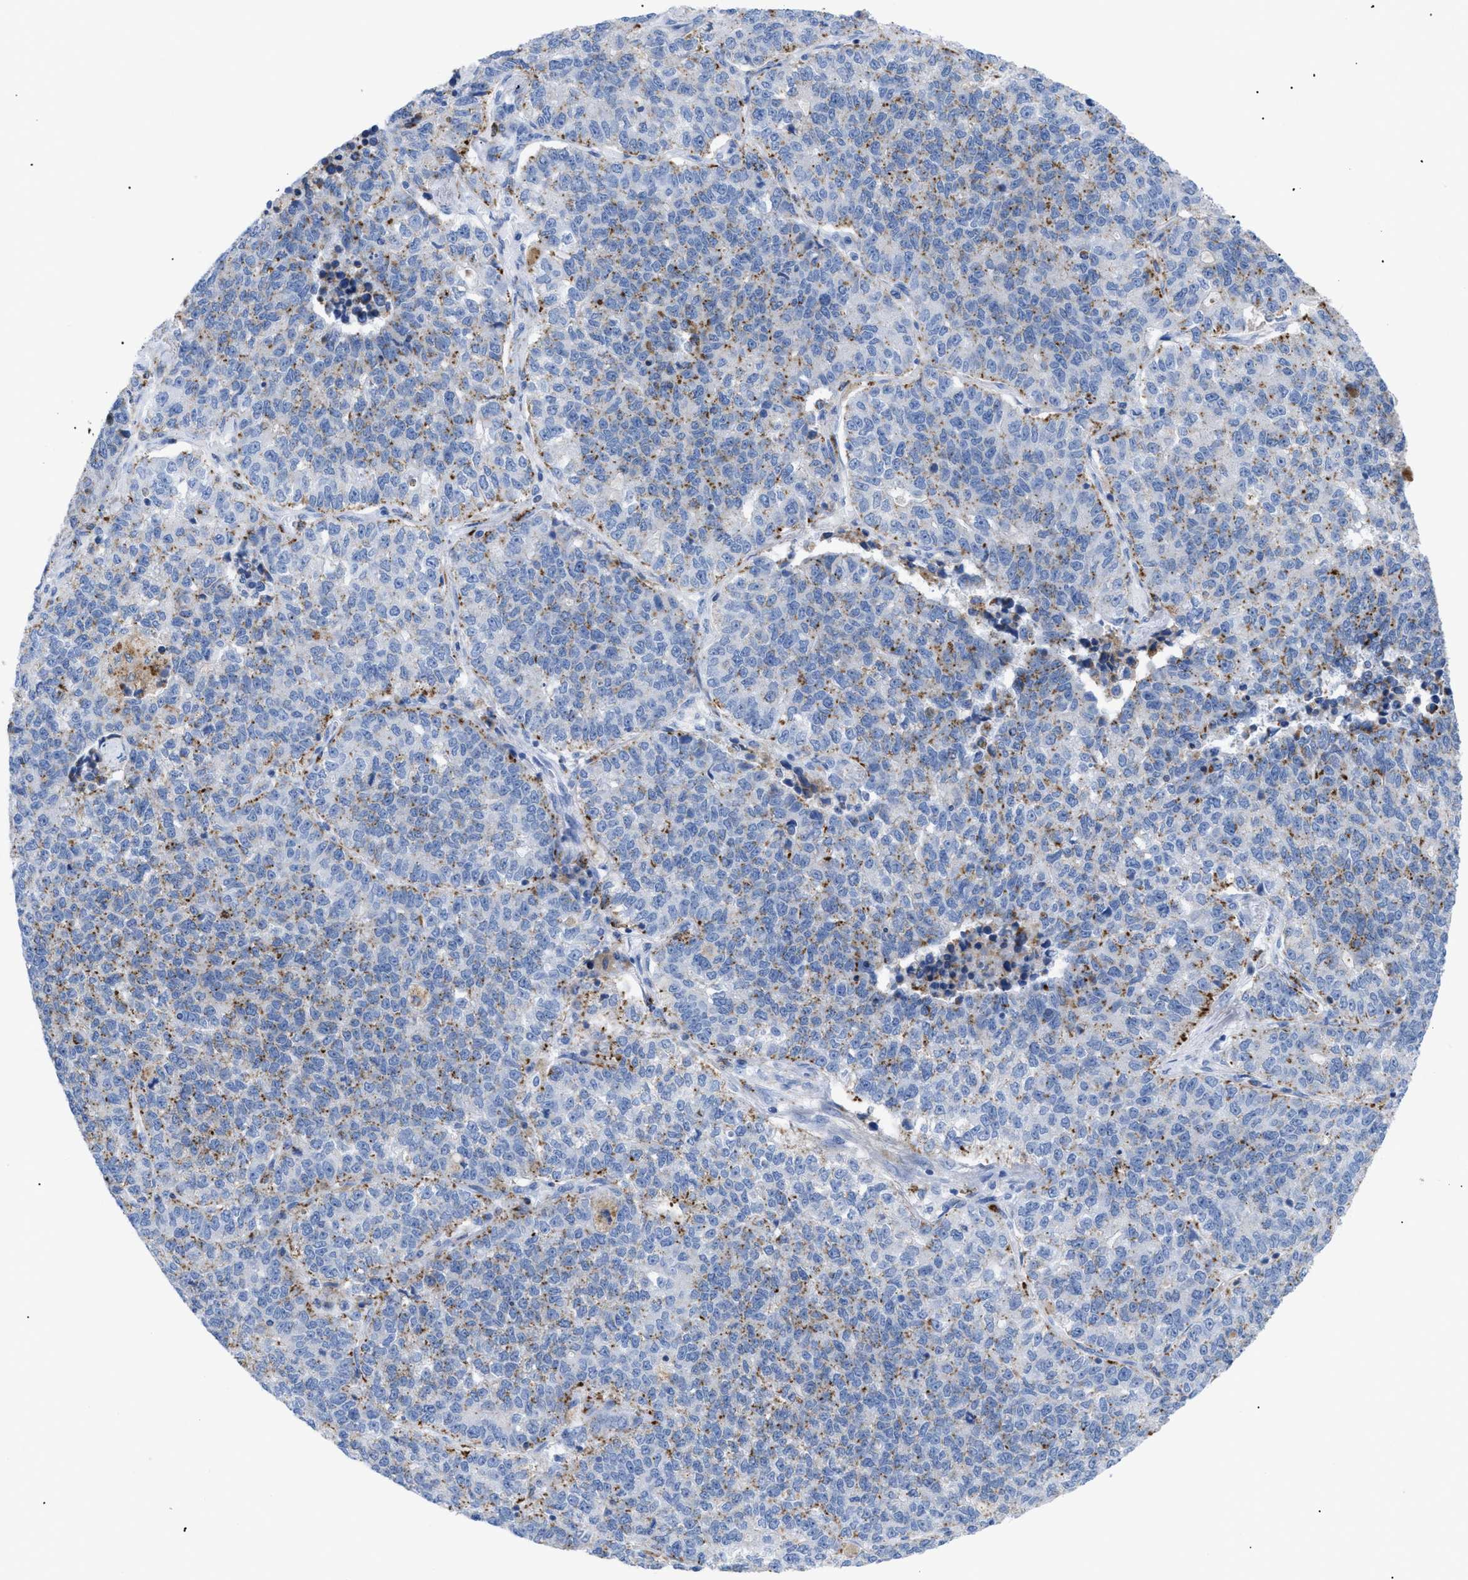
{"staining": {"intensity": "moderate", "quantity": "25%-75%", "location": "cytoplasmic/membranous"}, "tissue": "lung cancer", "cell_type": "Tumor cells", "image_type": "cancer", "snomed": [{"axis": "morphology", "description": "Adenocarcinoma, NOS"}, {"axis": "topography", "description": "Lung"}], "caption": "A high-resolution photomicrograph shows IHC staining of lung cancer (adenocarcinoma), which shows moderate cytoplasmic/membranous expression in about 25%-75% of tumor cells.", "gene": "DRAM2", "patient": {"sex": "male", "age": 49}}